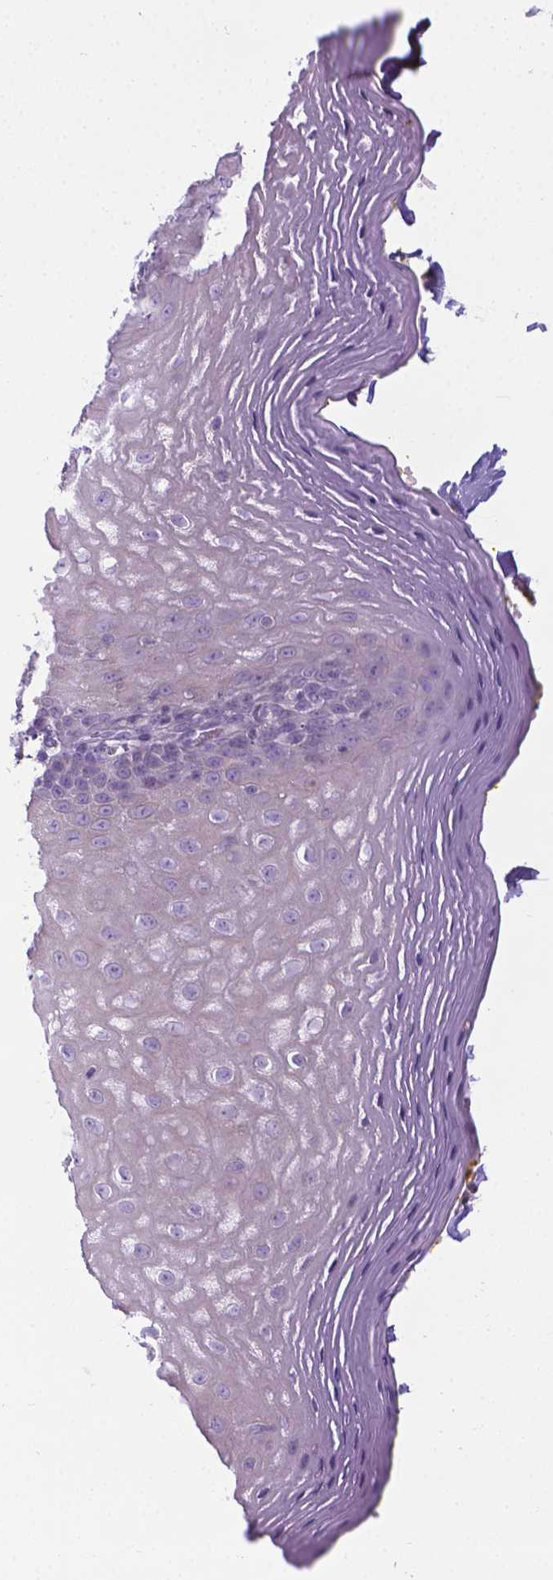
{"staining": {"intensity": "negative", "quantity": "none", "location": "none"}, "tissue": "esophagus", "cell_type": "Squamous epithelial cells", "image_type": "normal", "snomed": [{"axis": "morphology", "description": "Normal tissue, NOS"}, {"axis": "topography", "description": "Esophagus"}], "caption": "The micrograph shows no staining of squamous epithelial cells in benign esophagus. (Stains: DAB immunohistochemistry with hematoxylin counter stain, Microscopy: brightfield microscopy at high magnification).", "gene": "SPAG6", "patient": {"sex": "female", "age": 68}}